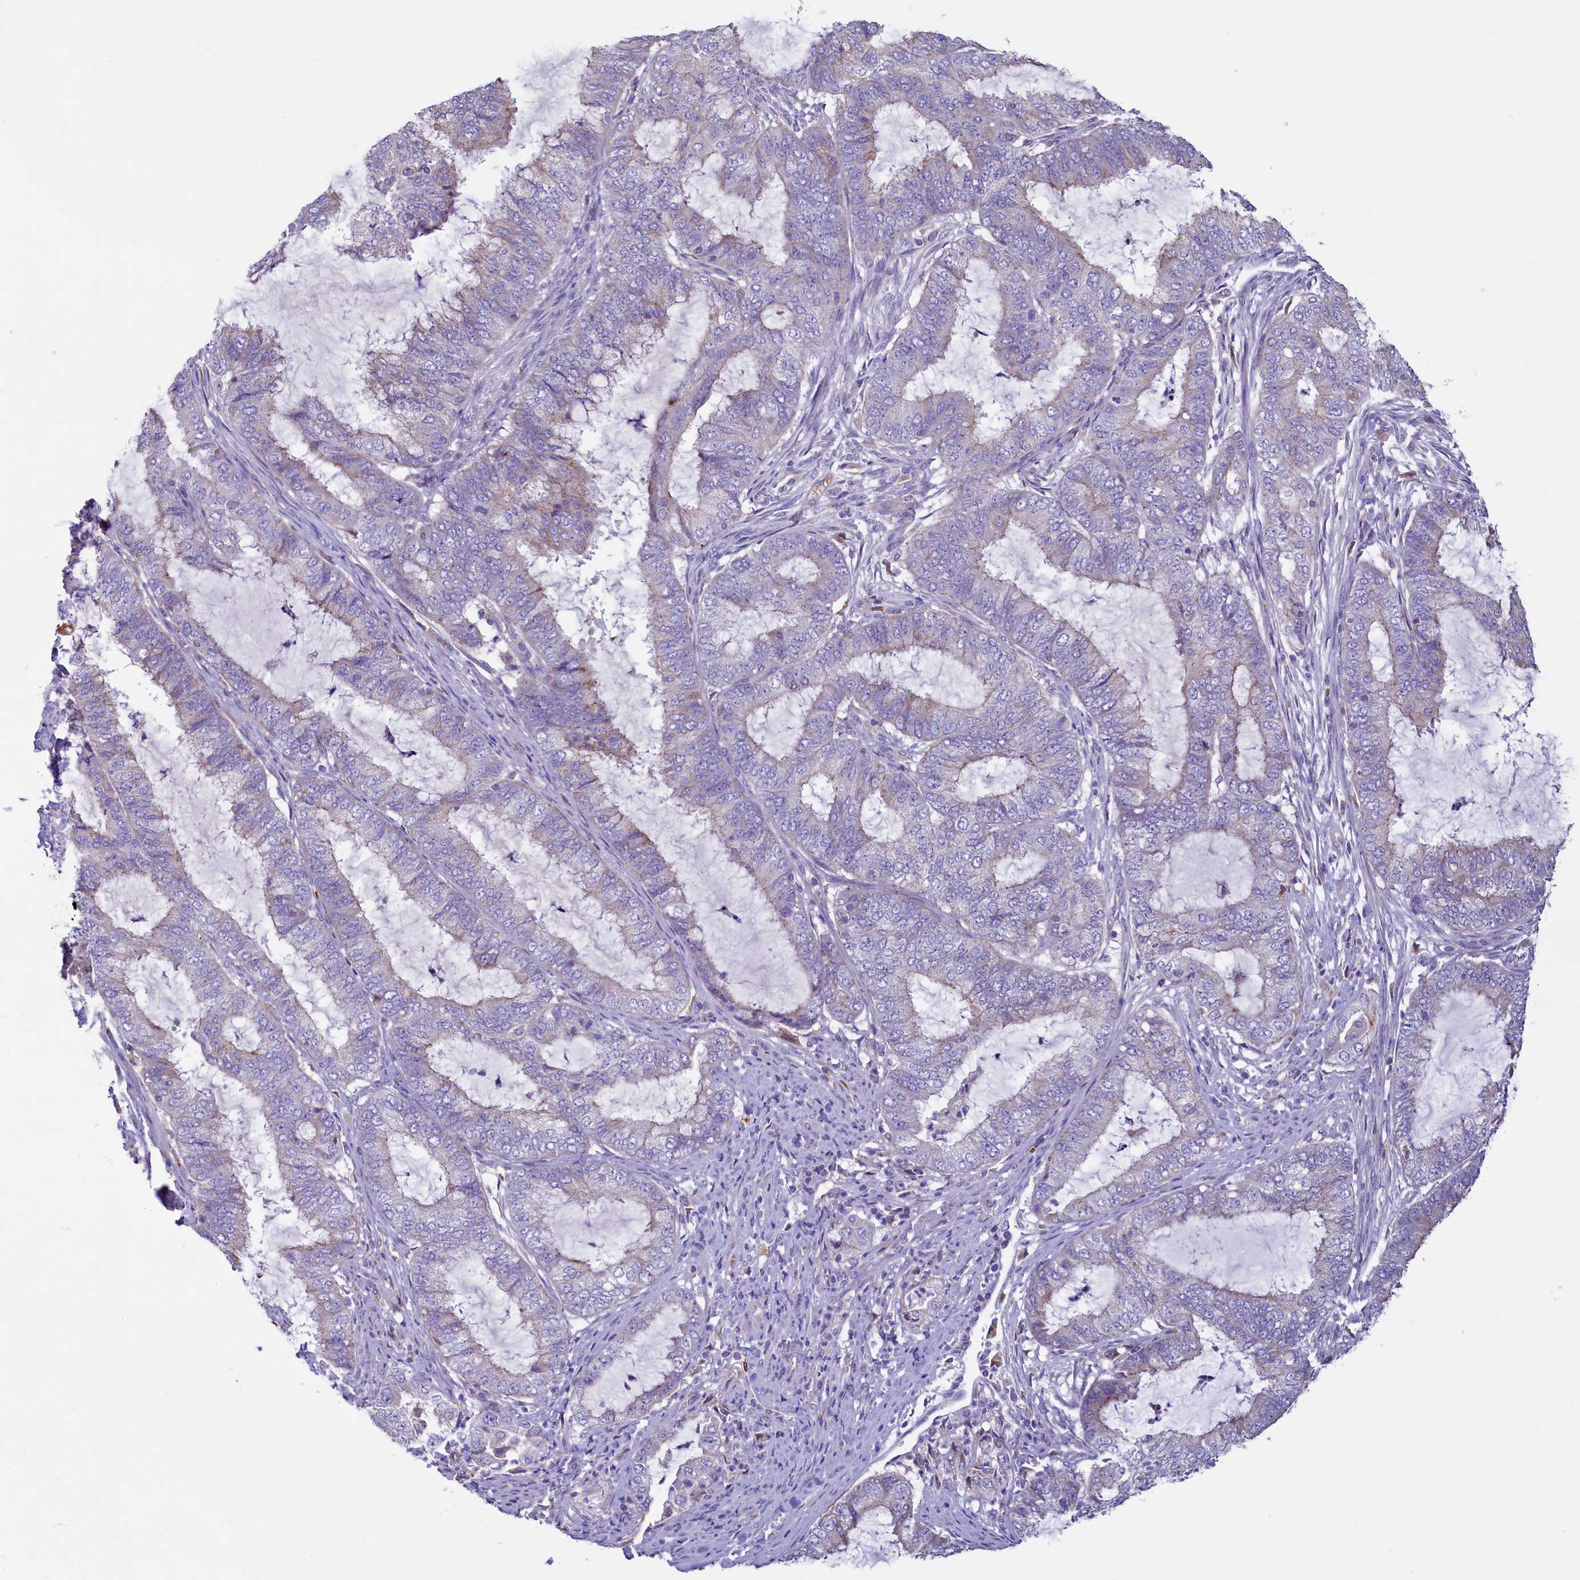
{"staining": {"intensity": "negative", "quantity": "none", "location": "none"}, "tissue": "endometrial cancer", "cell_type": "Tumor cells", "image_type": "cancer", "snomed": [{"axis": "morphology", "description": "Adenocarcinoma, NOS"}, {"axis": "topography", "description": "Endometrium"}], "caption": "This is a micrograph of IHC staining of endometrial cancer, which shows no expression in tumor cells. Brightfield microscopy of immunohistochemistry (IHC) stained with DAB (3,3'-diaminobenzidine) (brown) and hematoxylin (blue), captured at high magnification.", "gene": "HPS6", "patient": {"sex": "female", "age": 51}}